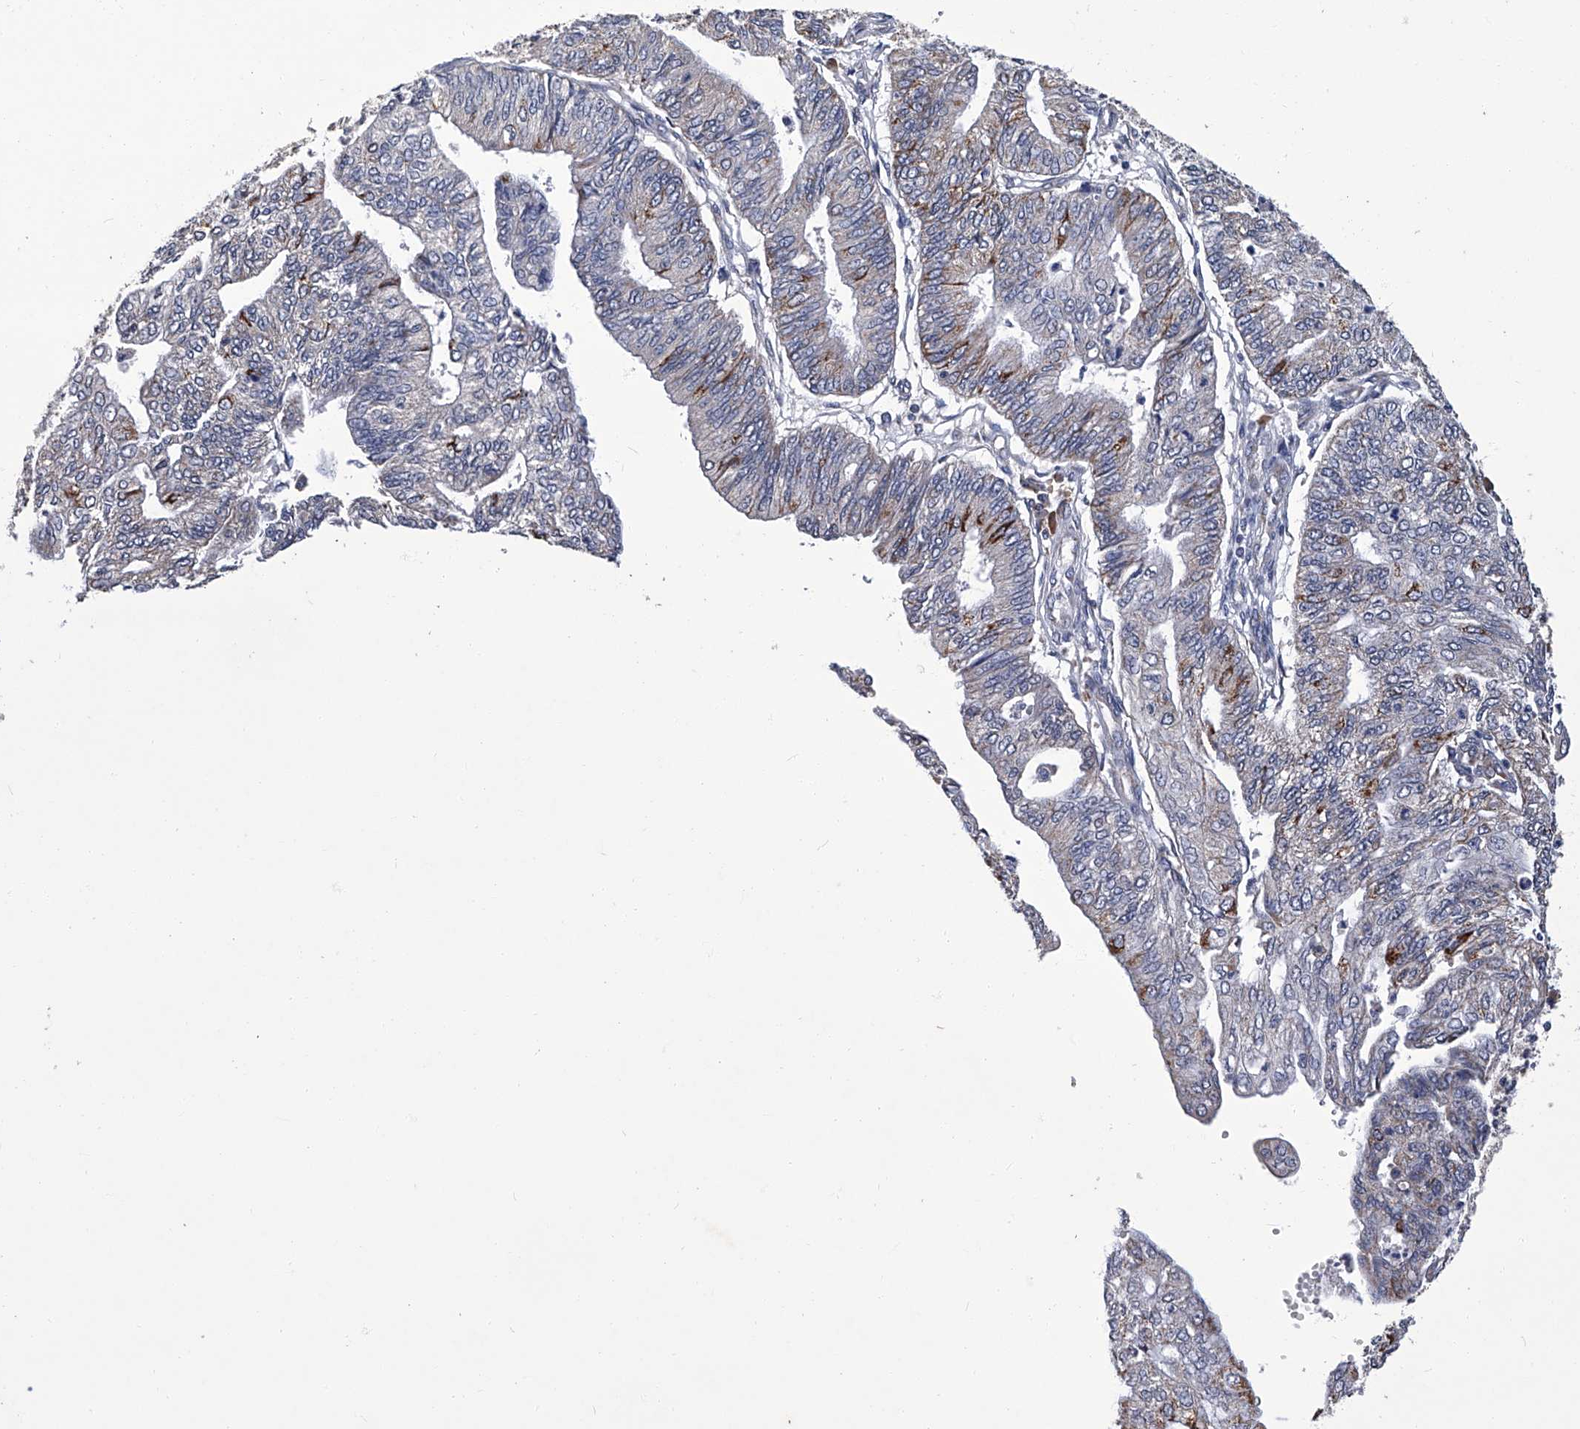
{"staining": {"intensity": "negative", "quantity": "none", "location": "none"}, "tissue": "endometrial cancer", "cell_type": "Tumor cells", "image_type": "cancer", "snomed": [{"axis": "morphology", "description": "Adenocarcinoma, NOS"}, {"axis": "topography", "description": "Endometrium"}], "caption": "Immunohistochemical staining of endometrial adenocarcinoma exhibits no significant expression in tumor cells.", "gene": "OAT", "patient": {"sex": "female", "age": 59}}